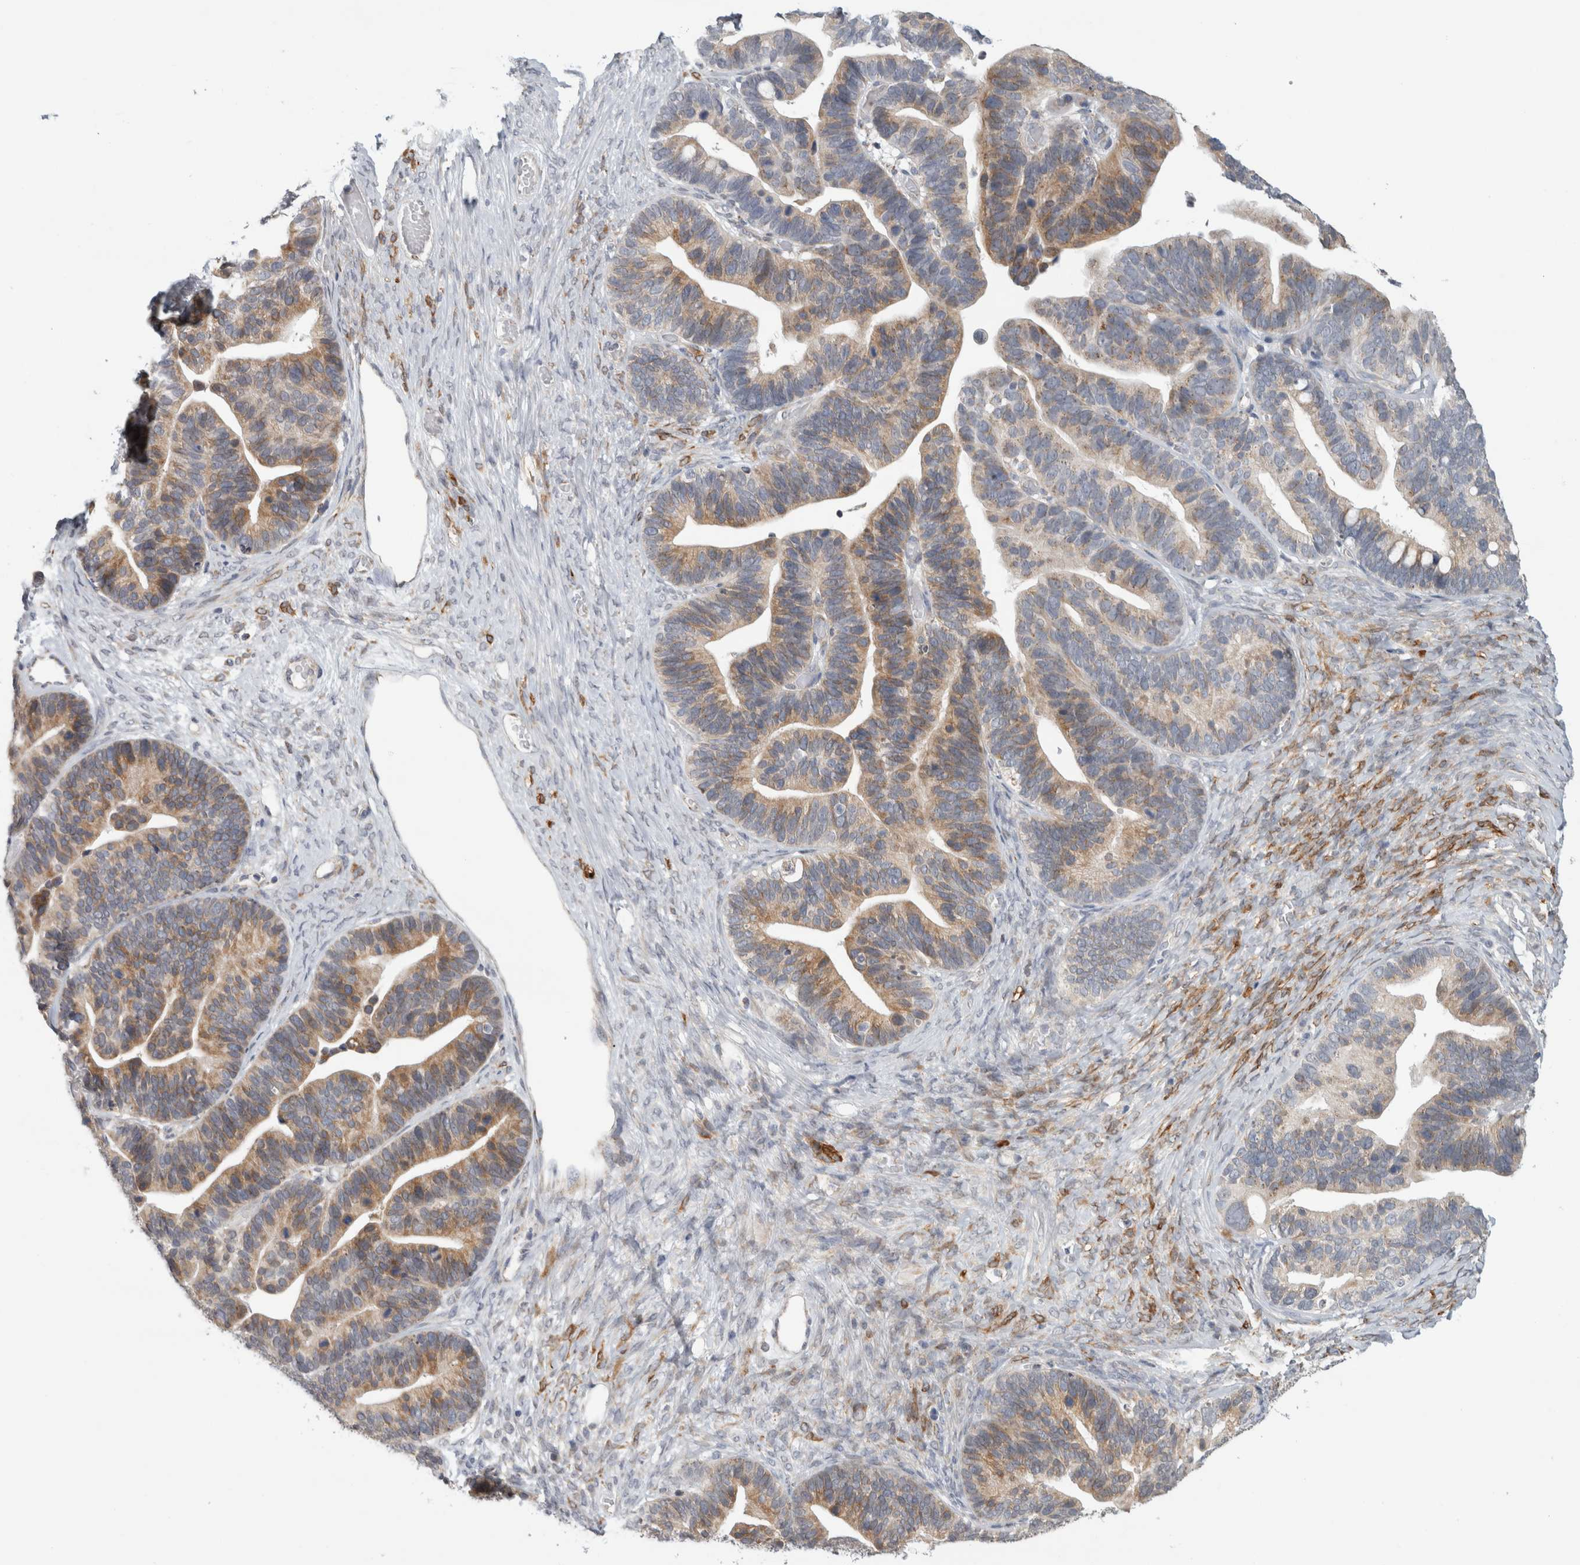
{"staining": {"intensity": "moderate", "quantity": "25%-75%", "location": "cytoplasmic/membranous"}, "tissue": "ovarian cancer", "cell_type": "Tumor cells", "image_type": "cancer", "snomed": [{"axis": "morphology", "description": "Cystadenocarcinoma, serous, NOS"}, {"axis": "topography", "description": "Ovary"}], "caption": "Brown immunohistochemical staining in human ovarian cancer (serous cystadenocarcinoma) shows moderate cytoplasmic/membranous positivity in about 25%-75% of tumor cells. (DAB (3,3'-diaminobenzidine) = brown stain, brightfield microscopy at high magnification).", "gene": "RAB18", "patient": {"sex": "female", "age": 56}}